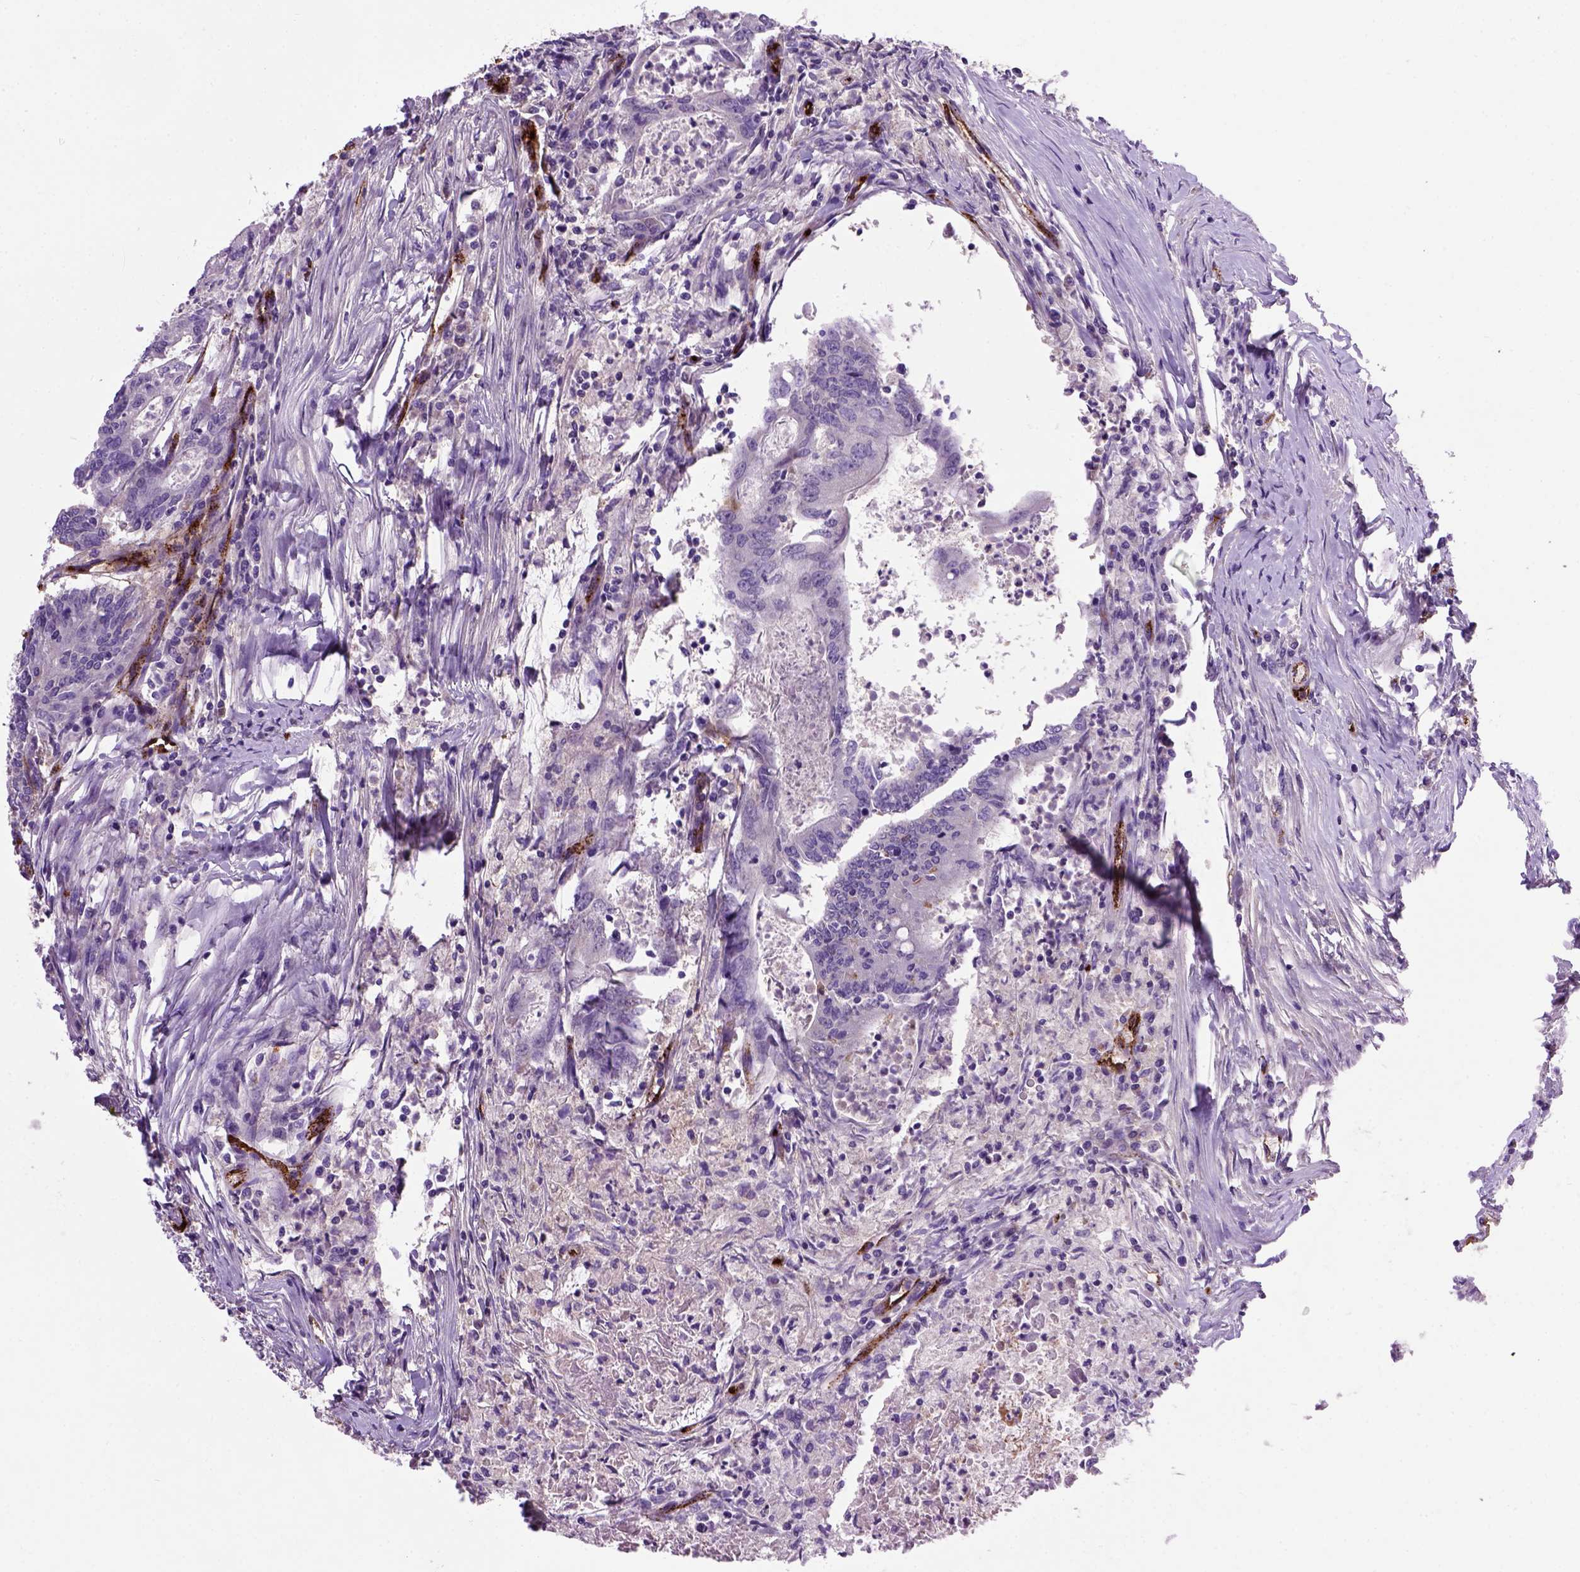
{"staining": {"intensity": "negative", "quantity": "none", "location": "none"}, "tissue": "colorectal cancer", "cell_type": "Tumor cells", "image_type": "cancer", "snomed": [{"axis": "morphology", "description": "Adenocarcinoma, NOS"}, {"axis": "topography", "description": "Colon"}], "caption": "Colorectal adenocarcinoma was stained to show a protein in brown. There is no significant staining in tumor cells.", "gene": "VWF", "patient": {"sex": "female", "age": 70}}